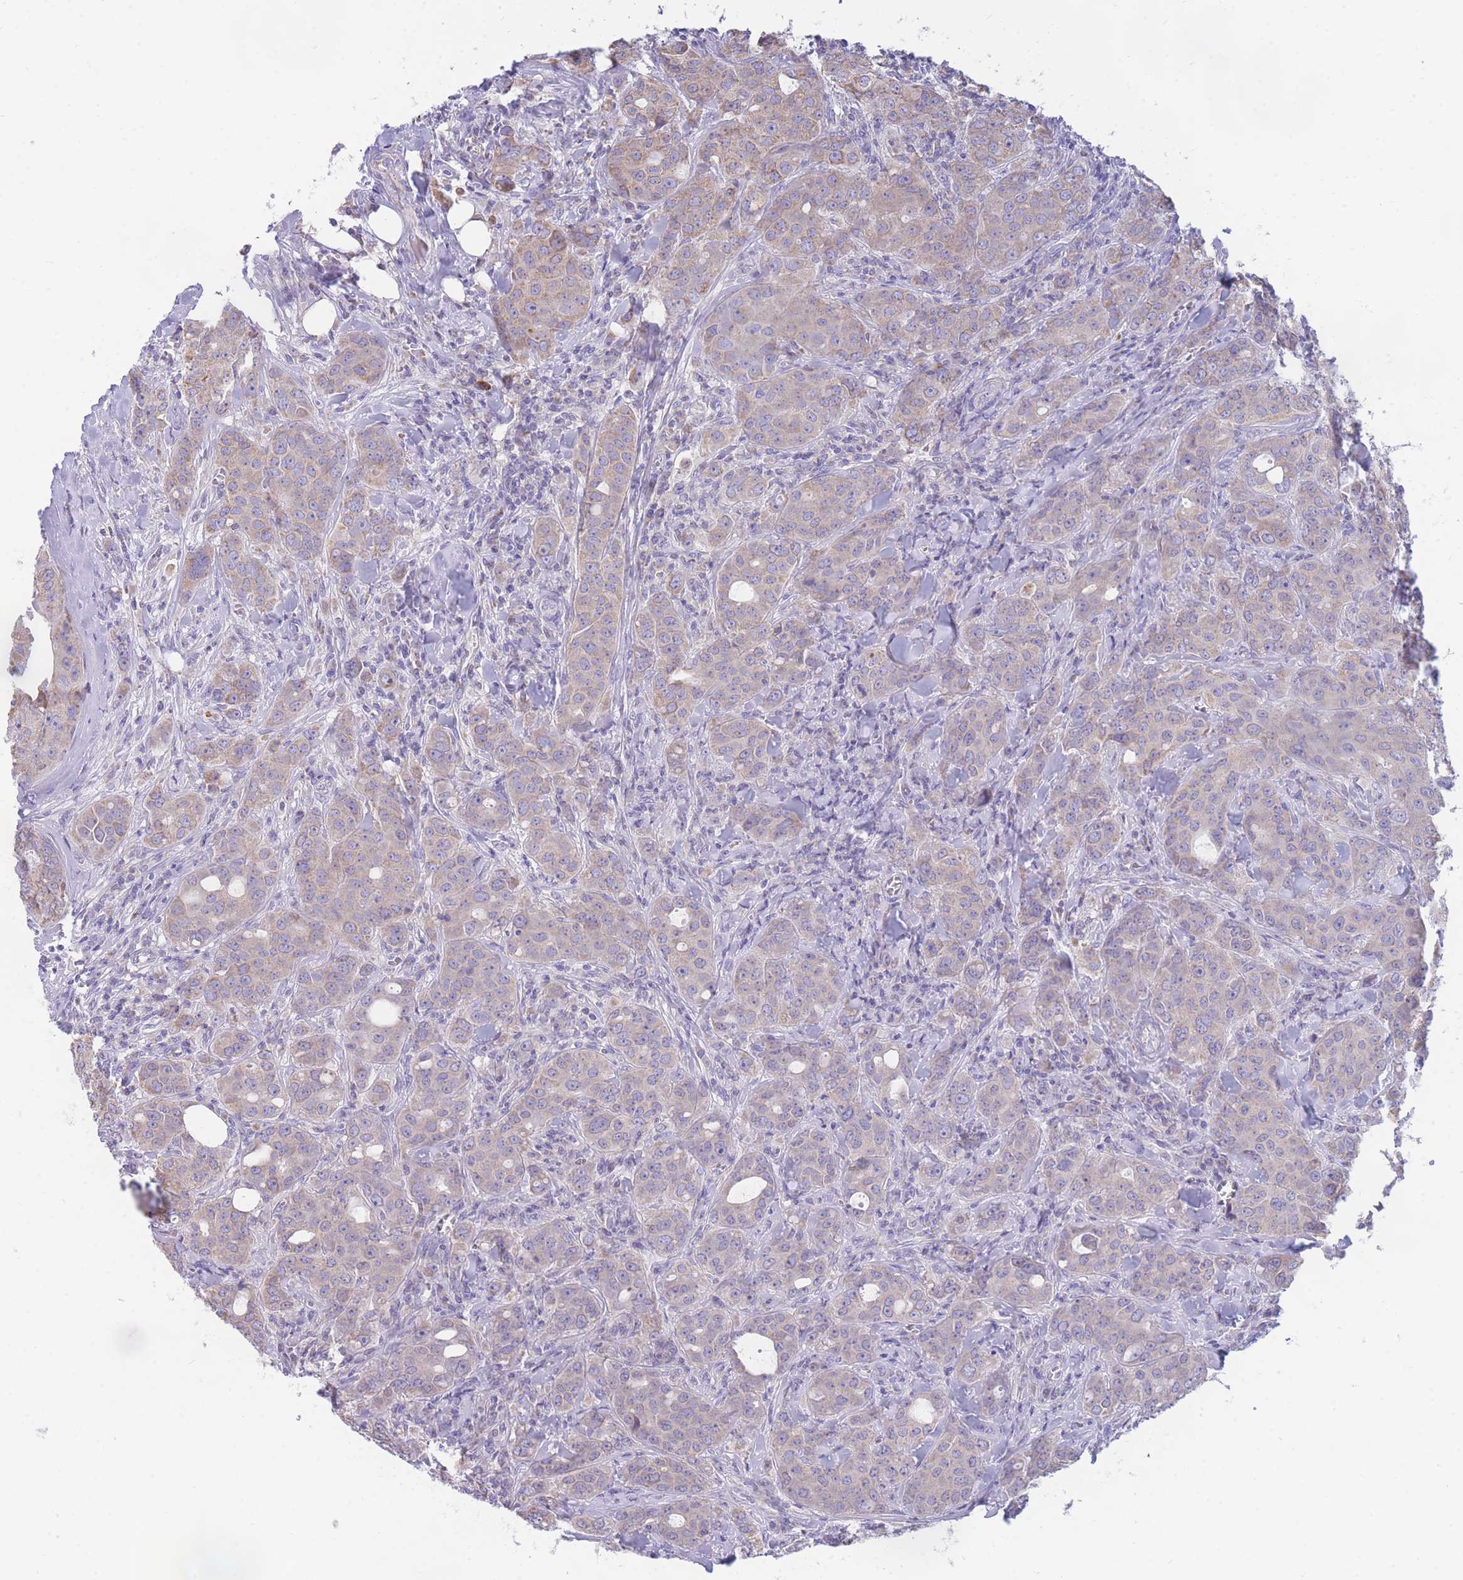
{"staining": {"intensity": "weak", "quantity": "25%-75%", "location": "cytoplasmic/membranous"}, "tissue": "breast cancer", "cell_type": "Tumor cells", "image_type": "cancer", "snomed": [{"axis": "morphology", "description": "Duct carcinoma"}, {"axis": "topography", "description": "Breast"}], "caption": "Breast infiltrating ductal carcinoma stained with a protein marker reveals weak staining in tumor cells.", "gene": "DHRS11", "patient": {"sex": "female", "age": 43}}